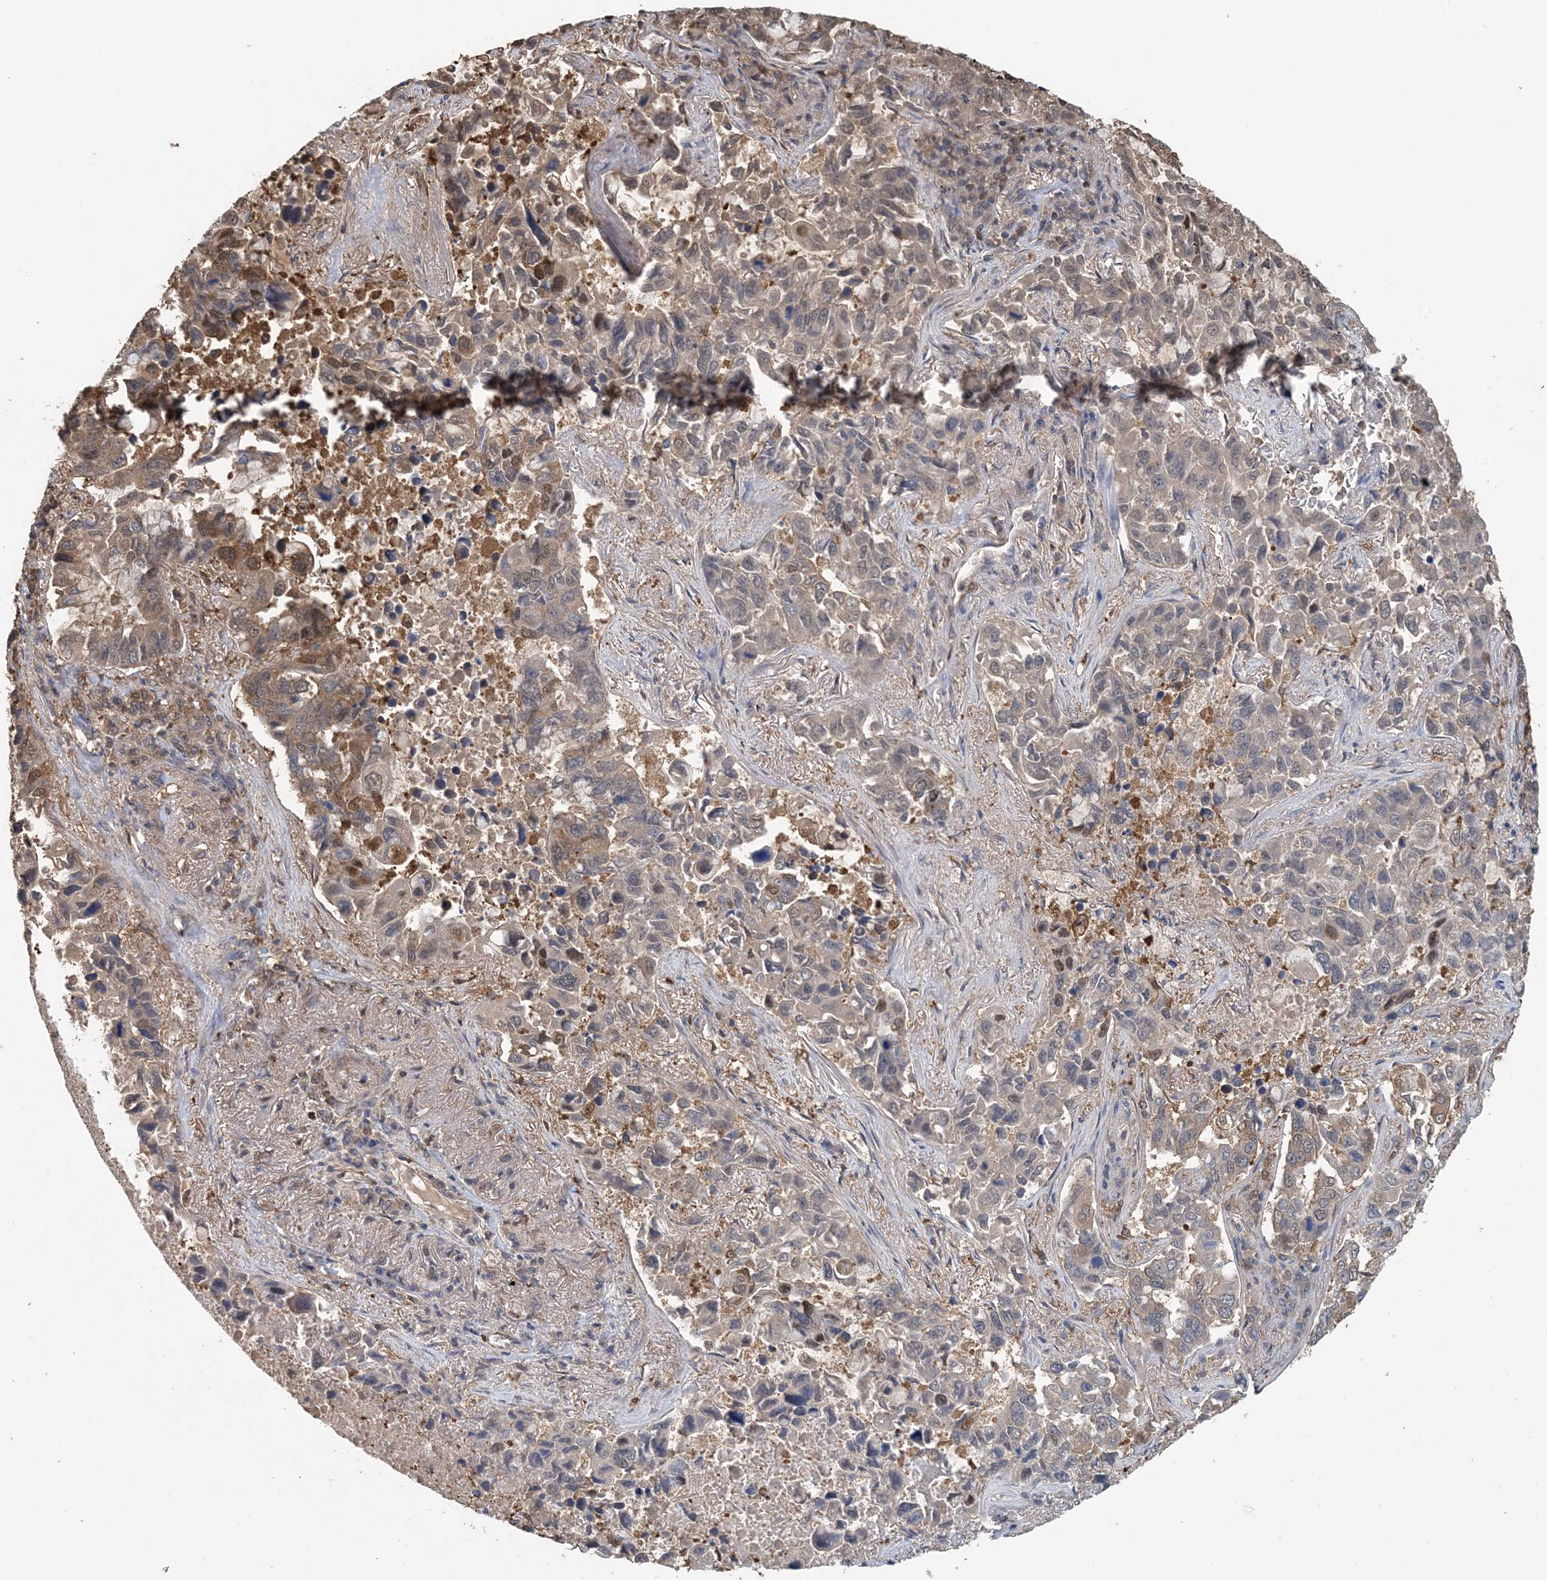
{"staining": {"intensity": "moderate", "quantity": "<25%", "location": "cytoplasmic/membranous,nuclear"}, "tissue": "lung cancer", "cell_type": "Tumor cells", "image_type": "cancer", "snomed": [{"axis": "morphology", "description": "Adenocarcinoma, NOS"}, {"axis": "topography", "description": "Lung"}], "caption": "Immunohistochemical staining of lung cancer (adenocarcinoma) demonstrates moderate cytoplasmic/membranous and nuclear protein positivity in approximately <25% of tumor cells.", "gene": "HIKESHI", "patient": {"sex": "male", "age": 64}}